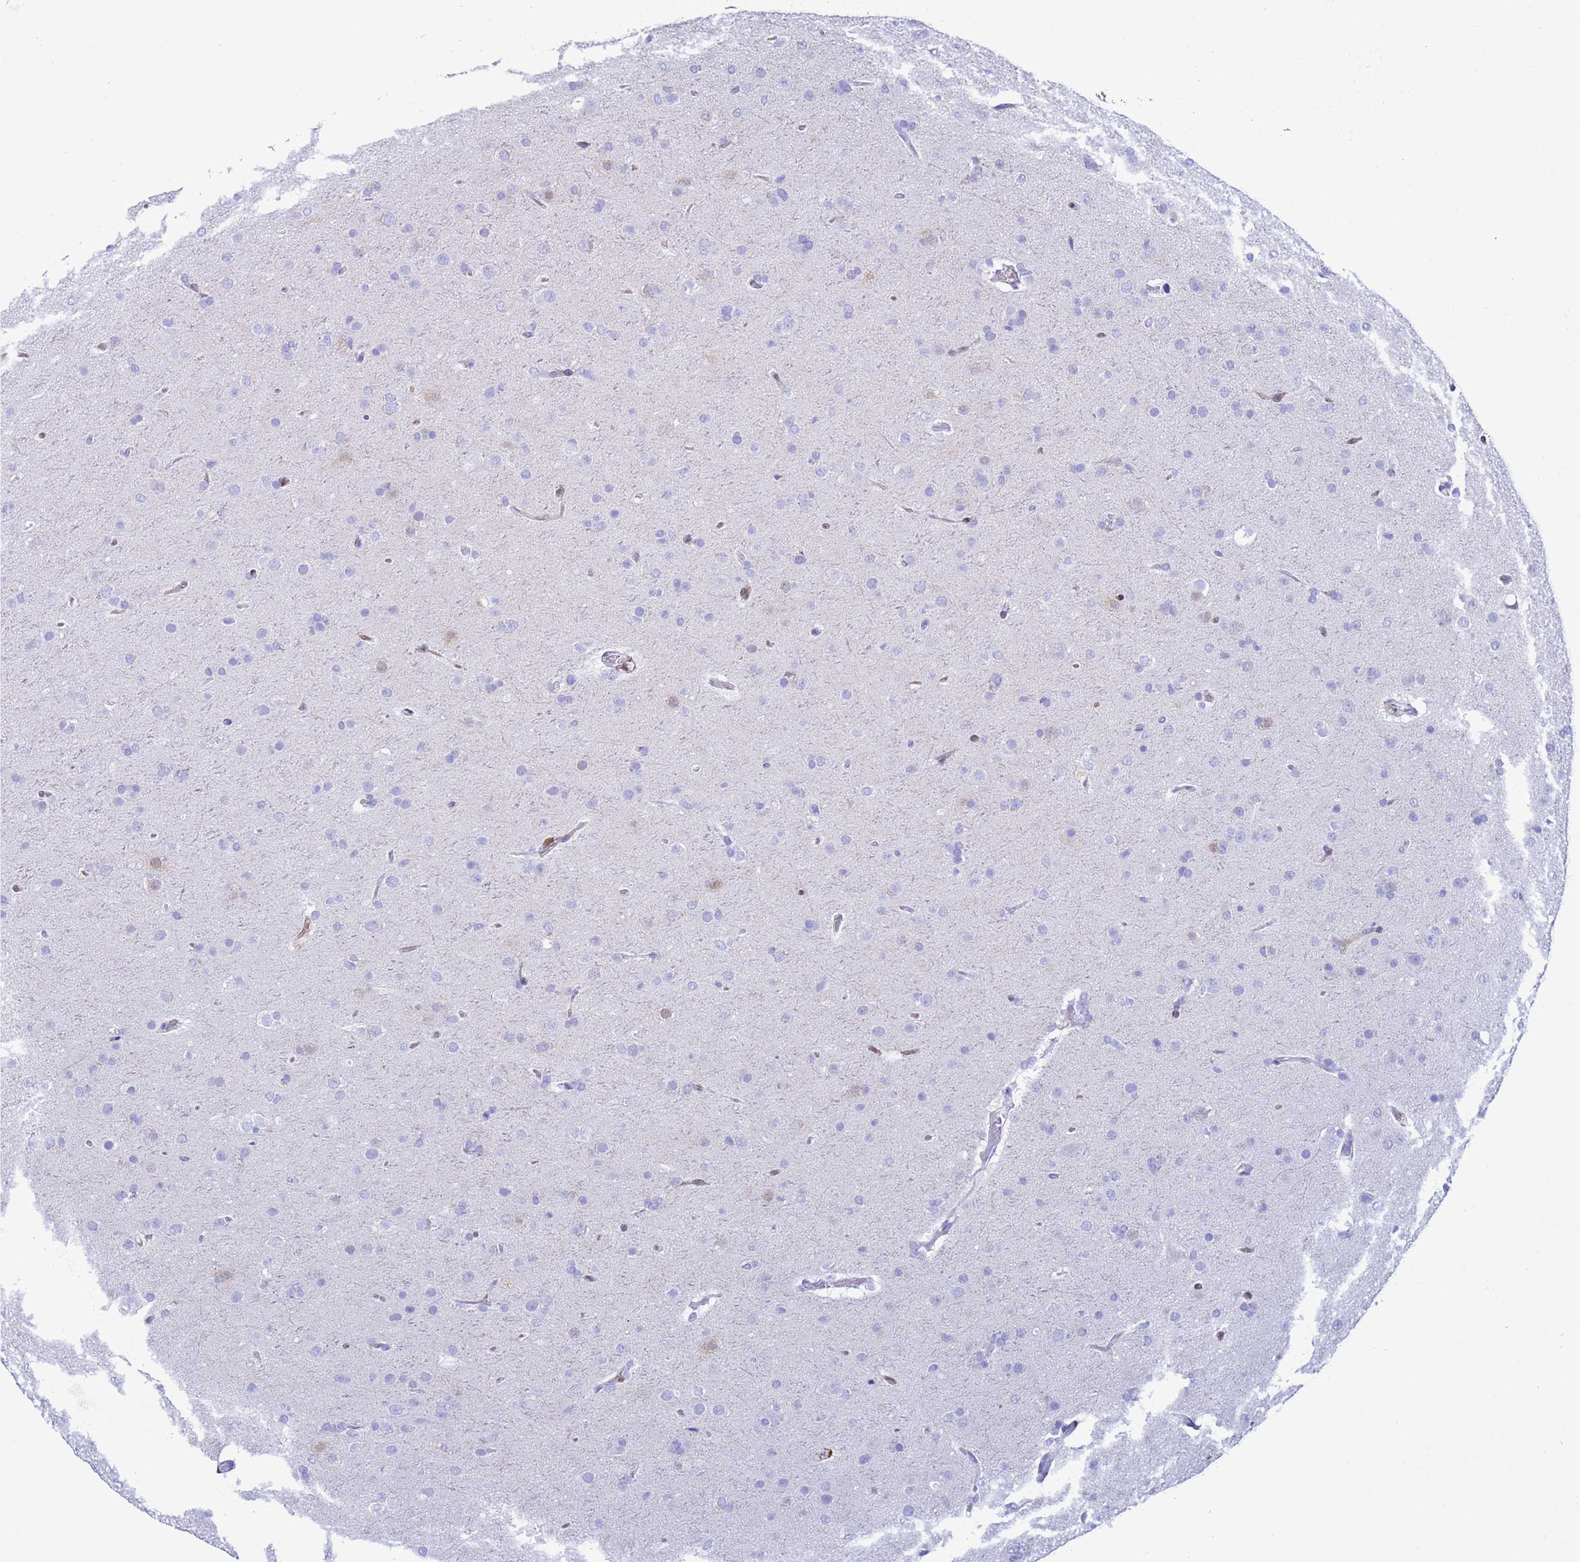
{"staining": {"intensity": "negative", "quantity": "none", "location": "none"}, "tissue": "glioma", "cell_type": "Tumor cells", "image_type": "cancer", "snomed": [{"axis": "morphology", "description": "Glioma, malignant, Low grade"}, {"axis": "topography", "description": "Brain"}], "caption": "There is no significant expression in tumor cells of malignant low-grade glioma.", "gene": "AKR1C2", "patient": {"sex": "male", "age": 65}}